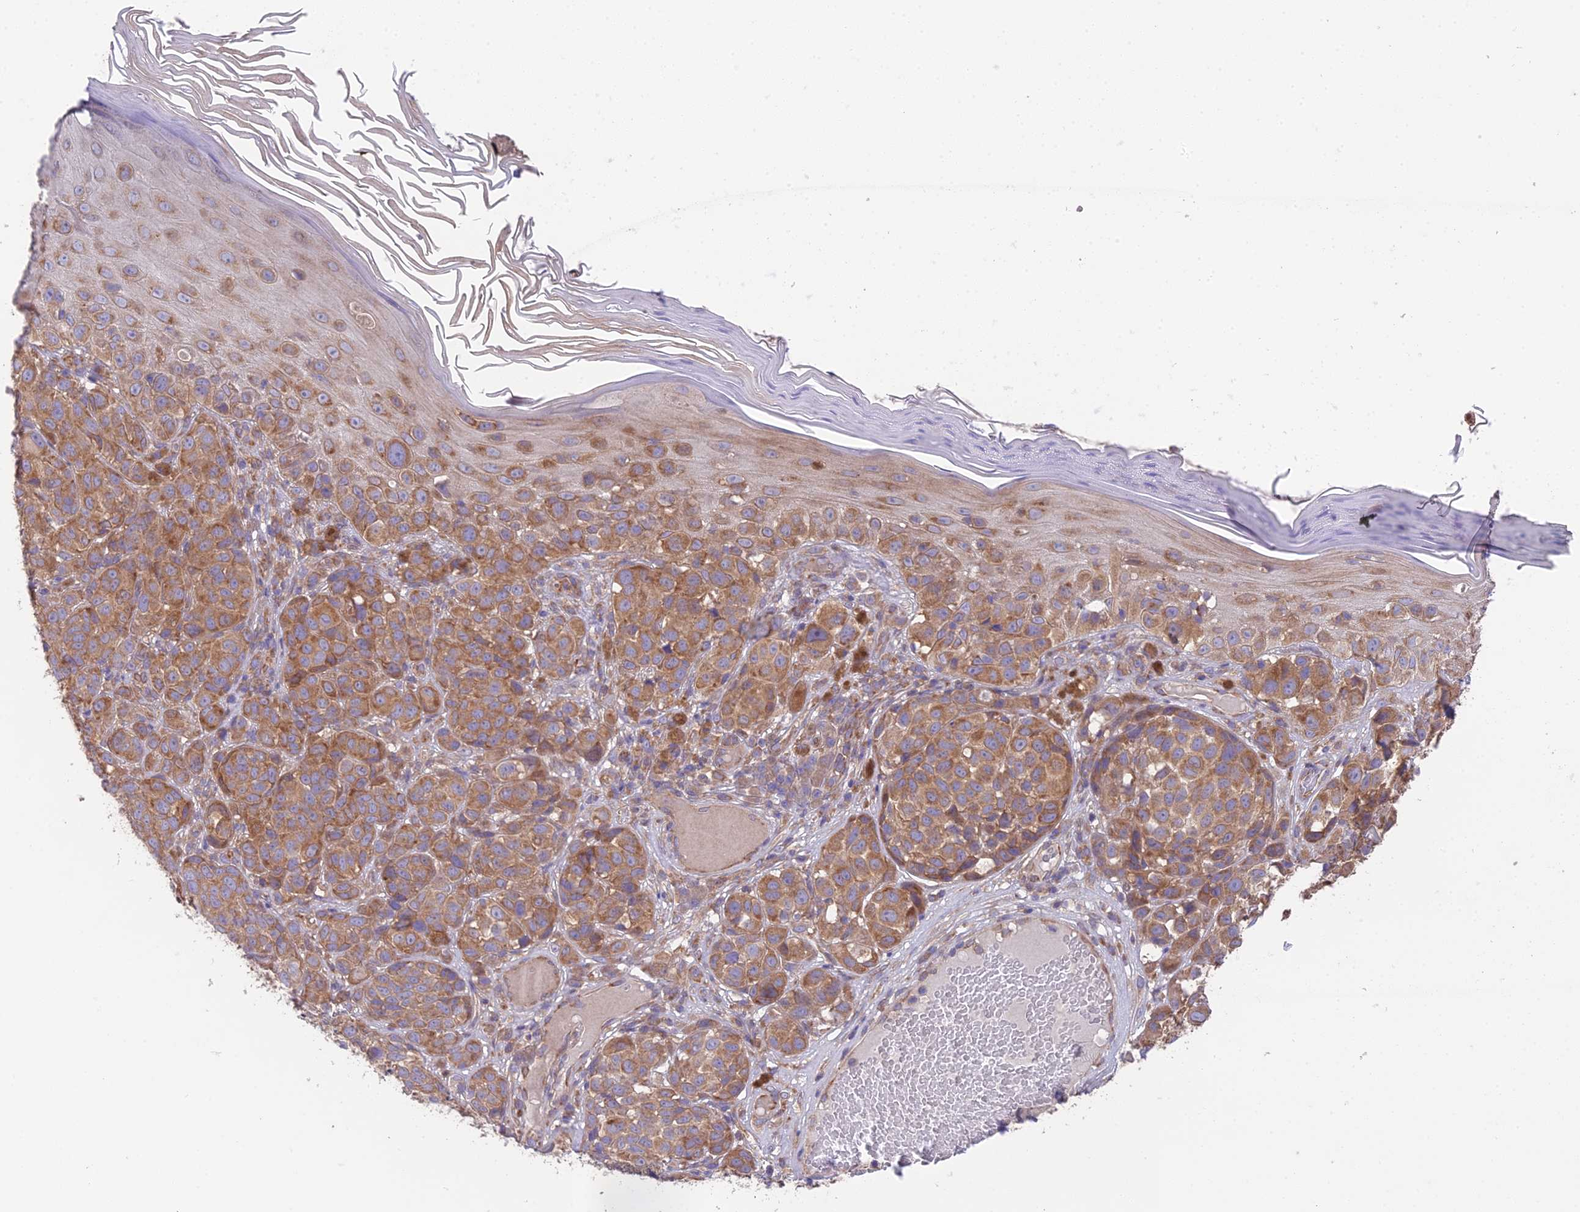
{"staining": {"intensity": "moderate", "quantity": ">75%", "location": "cytoplasmic/membranous"}, "tissue": "melanoma", "cell_type": "Tumor cells", "image_type": "cancer", "snomed": [{"axis": "morphology", "description": "Malignant melanoma, NOS"}, {"axis": "topography", "description": "Skin"}], "caption": "Immunohistochemical staining of human malignant melanoma demonstrates moderate cytoplasmic/membranous protein positivity in about >75% of tumor cells. (DAB (3,3'-diaminobenzidine) IHC with brightfield microscopy, high magnification).", "gene": "BLOC1S4", "patient": {"sex": "male", "age": 38}}